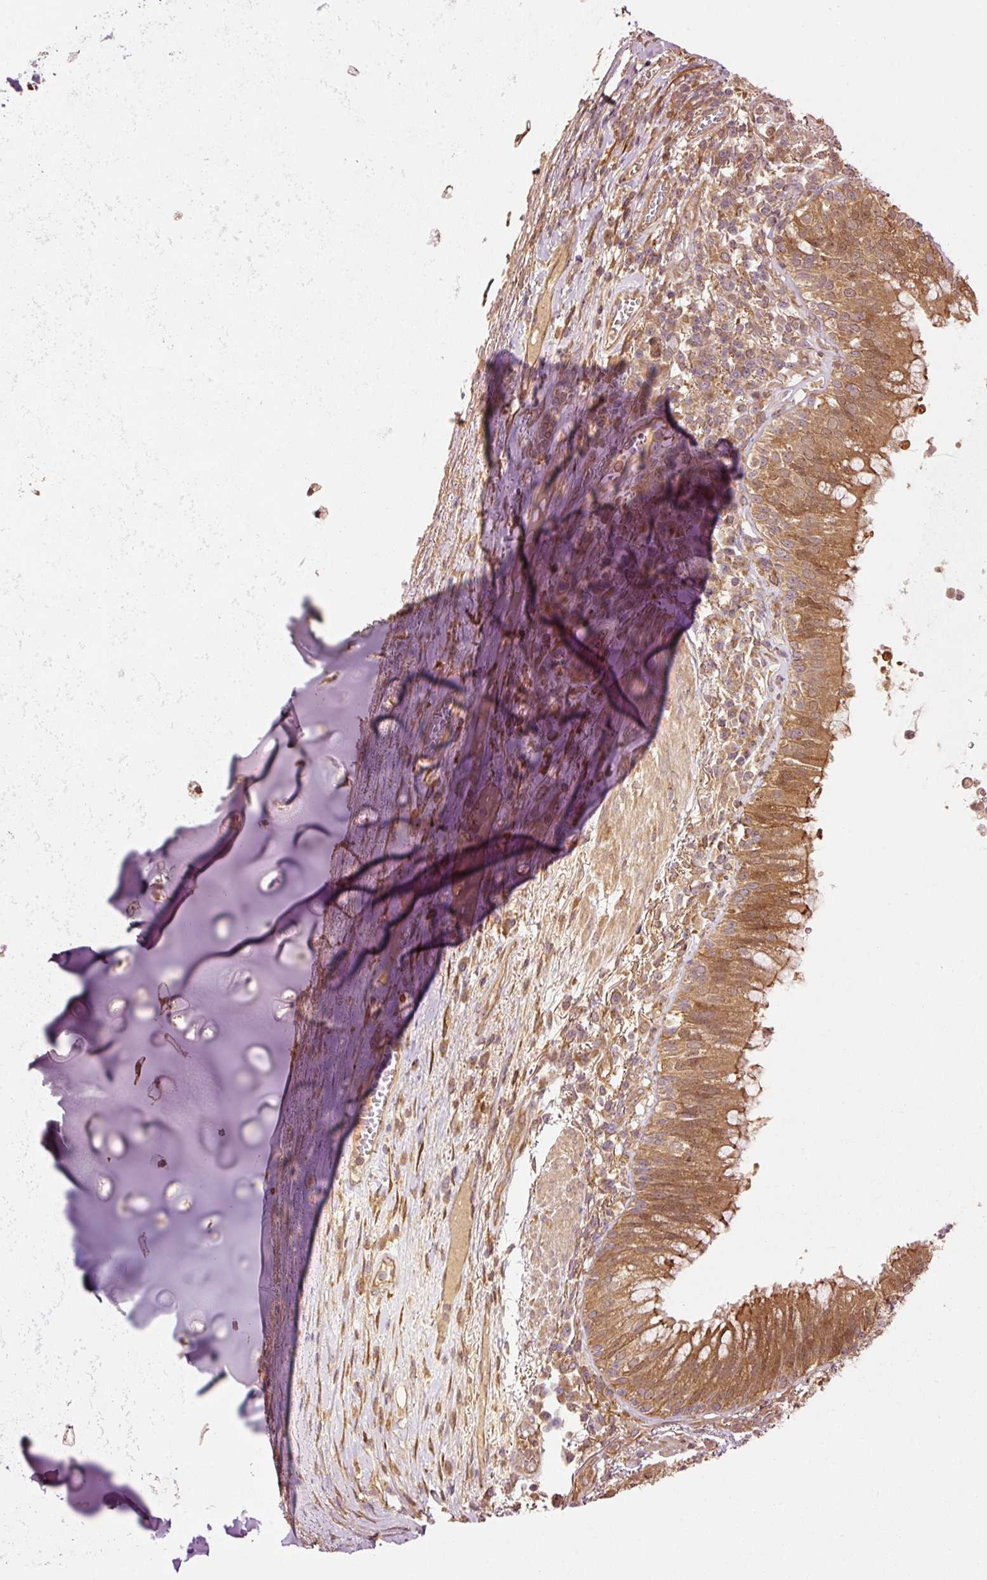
{"staining": {"intensity": "moderate", "quantity": ">75%", "location": "cytoplasmic/membranous"}, "tissue": "bronchus", "cell_type": "Respiratory epithelial cells", "image_type": "normal", "snomed": [{"axis": "morphology", "description": "Normal tissue, NOS"}, {"axis": "topography", "description": "Cartilage tissue"}, {"axis": "topography", "description": "Bronchus"}], "caption": "IHC (DAB (3,3'-diaminobenzidine)) staining of benign bronchus demonstrates moderate cytoplasmic/membranous protein staining in approximately >75% of respiratory epithelial cells. The staining is performed using DAB brown chromogen to label protein expression. The nuclei are counter-stained blue using hematoxylin.", "gene": "OXER1", "patient": {"sex": "male", "age": 56}}